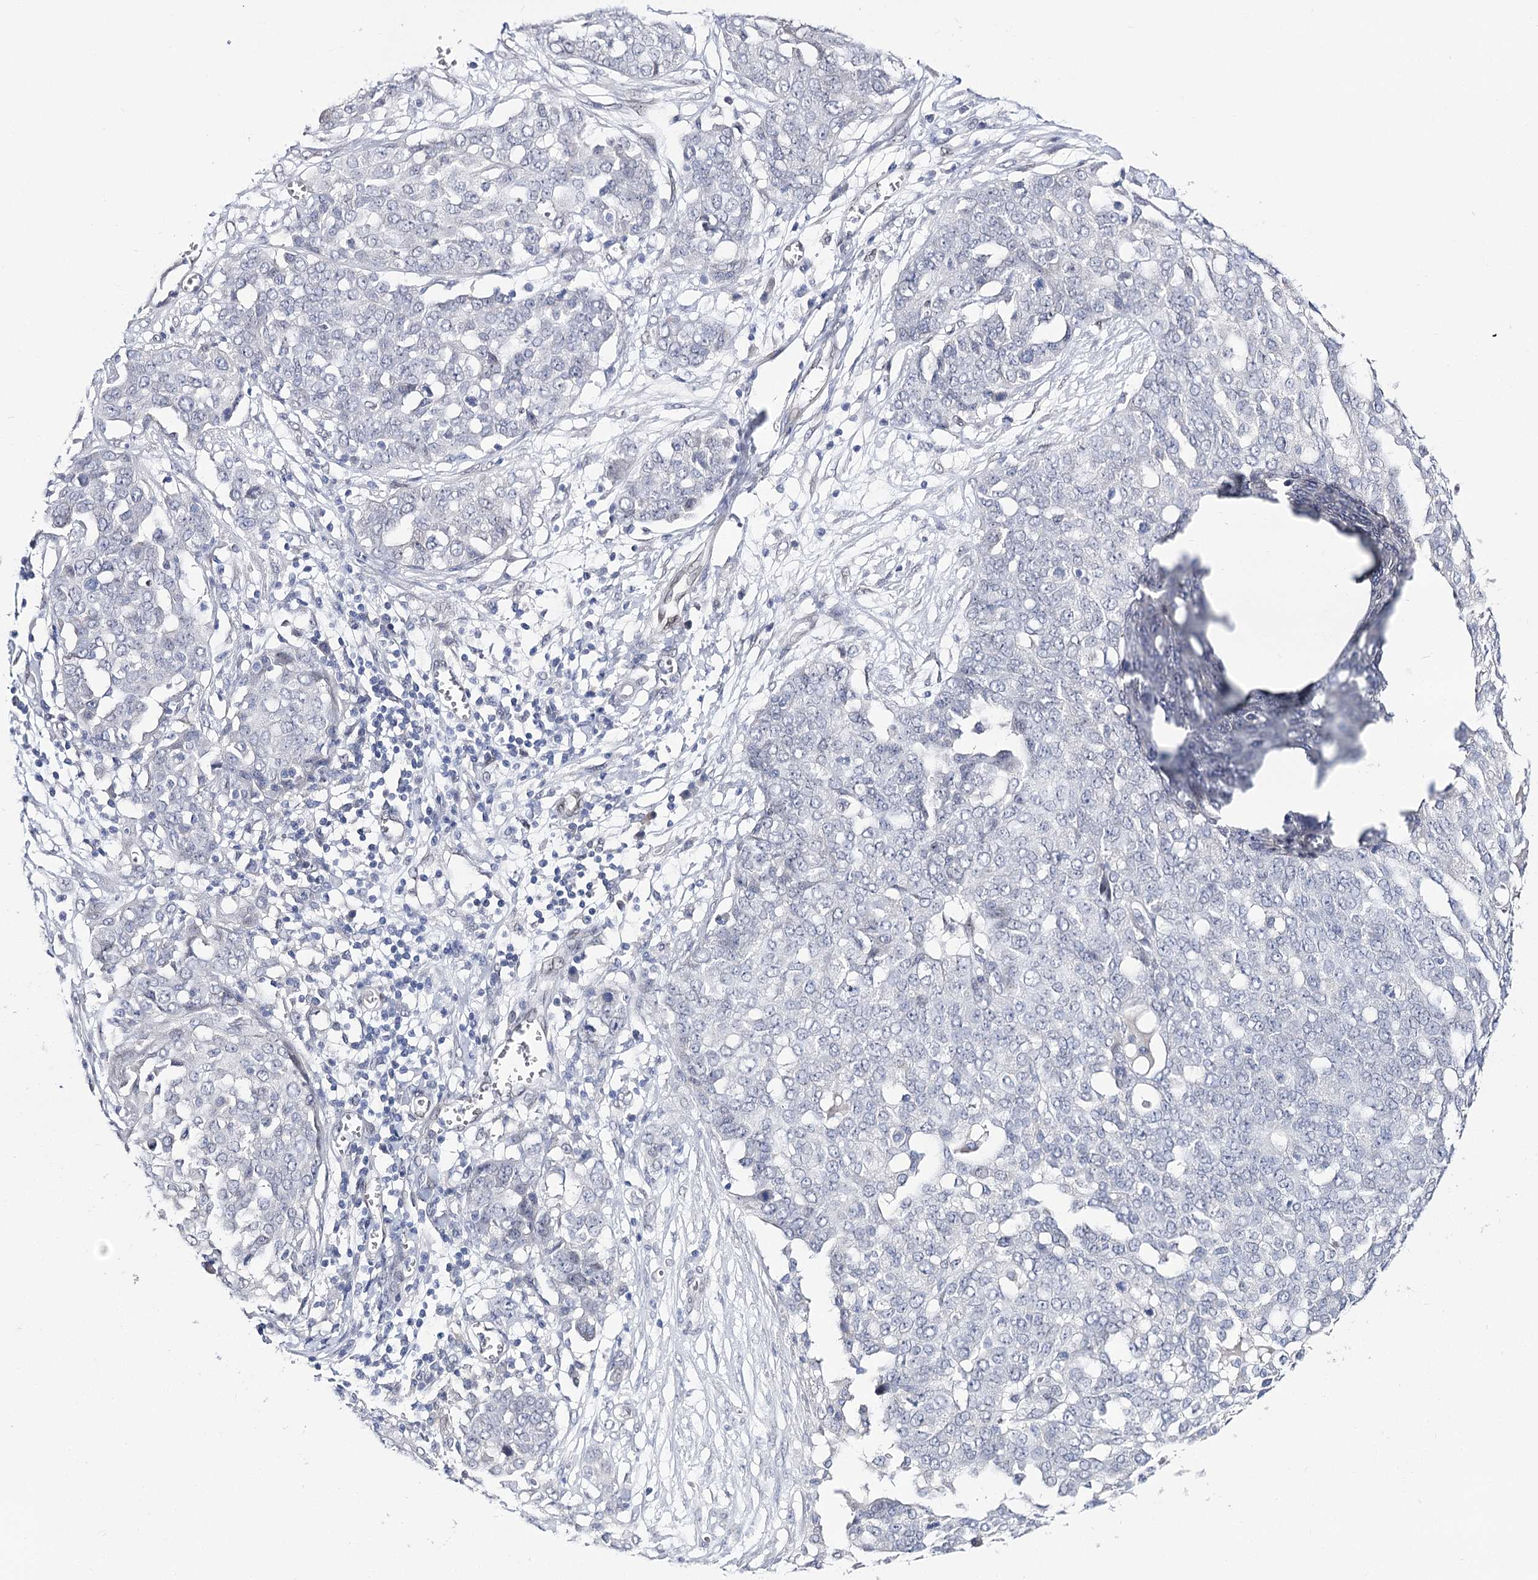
{"staining": {"intensity": "negative", "quantity": "none", "location": "none"}, "tissue": "ovarian cancer", "cell_type": "Tumor cells", "image_type": "cancer", "snomed": [{"axis": "morphology", "description": "Cystadenocarcinoma, serous, NOS"}, {"axis": "topography", "description": "Soft tissue"}, {"axis": "topography", "description": "Ovary"}], "caption": "Image shows no significant protein expression in tumor cells of ovarian serous cystadenocarcinoma.", "gene": "TMEM201", "patient": {"sex": "female", "age": 57}}